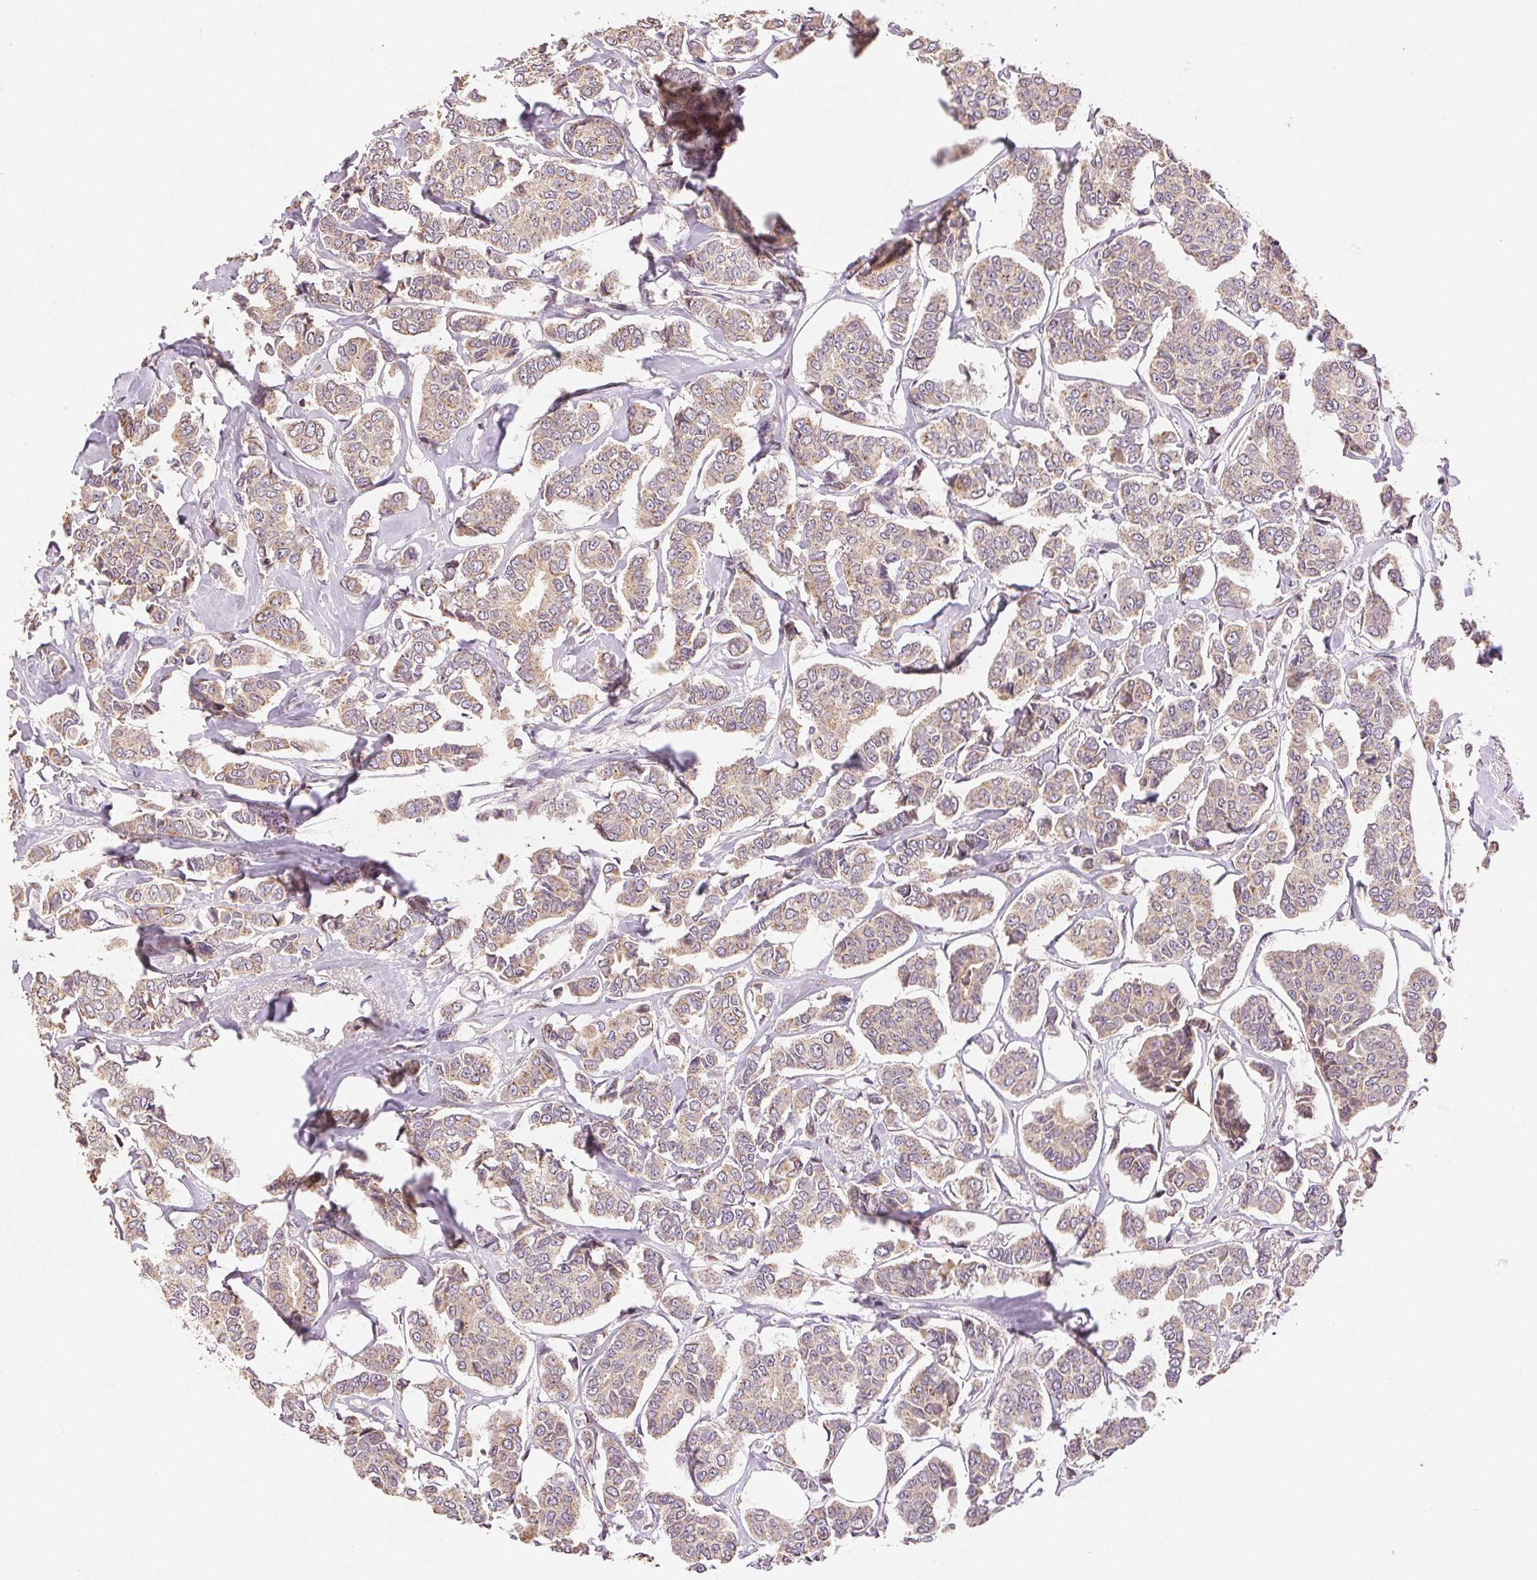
{"staining": {"intensity": "weak", "quantity": ">75%", "location": "cytoplasmic/membranous"}, "tissue": "breast cancer", "cell_type": "Tumor cells", "image_type": "cancer", "snomed": [{"axis": "morphology", "description": "Duct carcinoma"}, {"axis": "topography", "description": "Breast"}], "caption": "This micrograph shows breast cancer stained with immunohistochemistry to label a protein in brown. The cytoplasmic/membranous of tumor cells show weak positivity for the protein. Nuclei are counter-stained blue.", "gene": "YIF1B", "patient": {"sex": "female", "age": 94}}